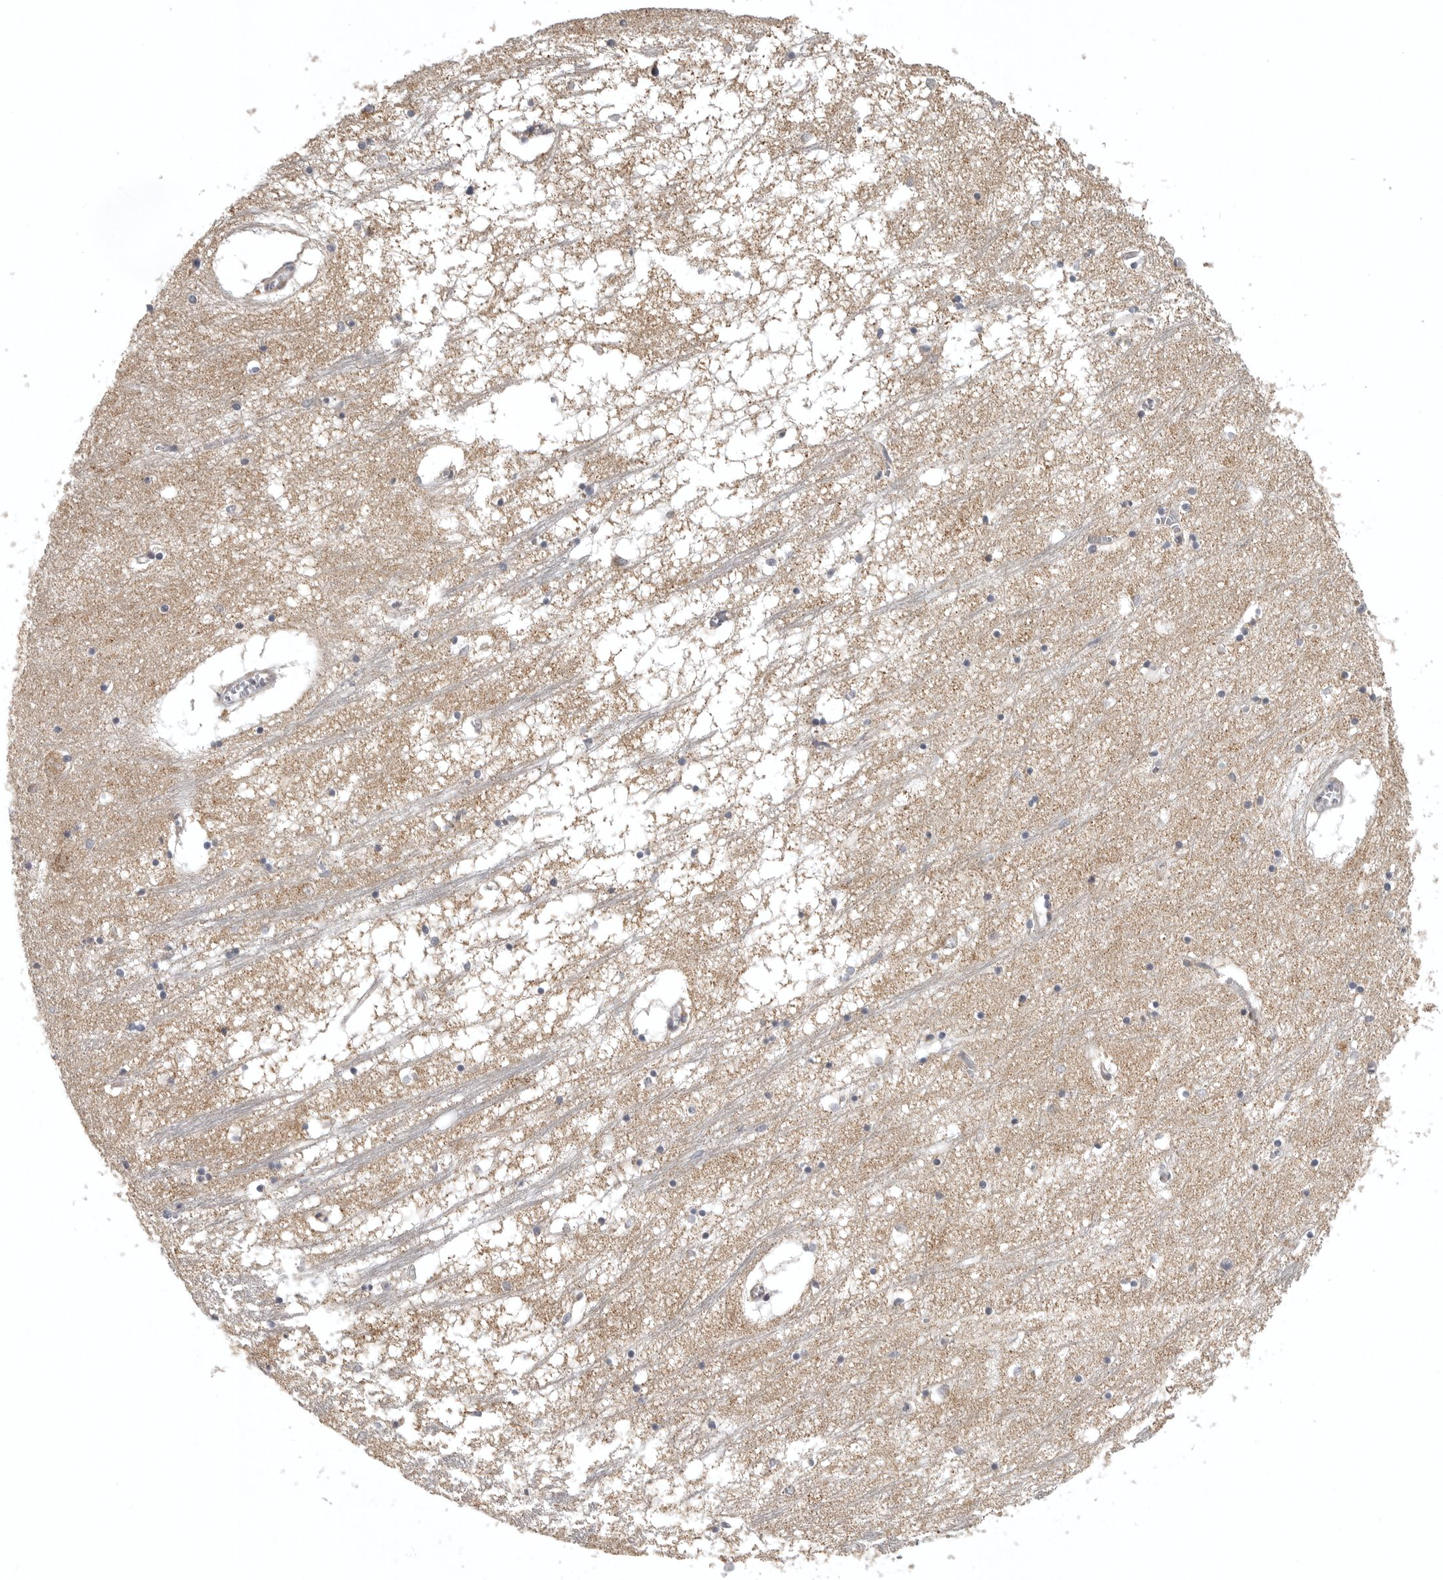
{"staining": {"intensity": "negative", "quantity": "none", "location": "none"}, "tissue": "hippocampus", "cell_type": "Glial cells", "image_type": "normal", "snomed": [{"axis": "morphology", "description": "Normal tissue, NOS"}, {"axis": "topography", "description": "Hippocampus"}], "caption": "High power microscopy histopathology image of an immunohistochemistry (IHC) image of unremarkable hippocampus, revealing no significant staining in glial cells.", "gene": "POLE2", "patient": {"sex": "male", "age": 70}}